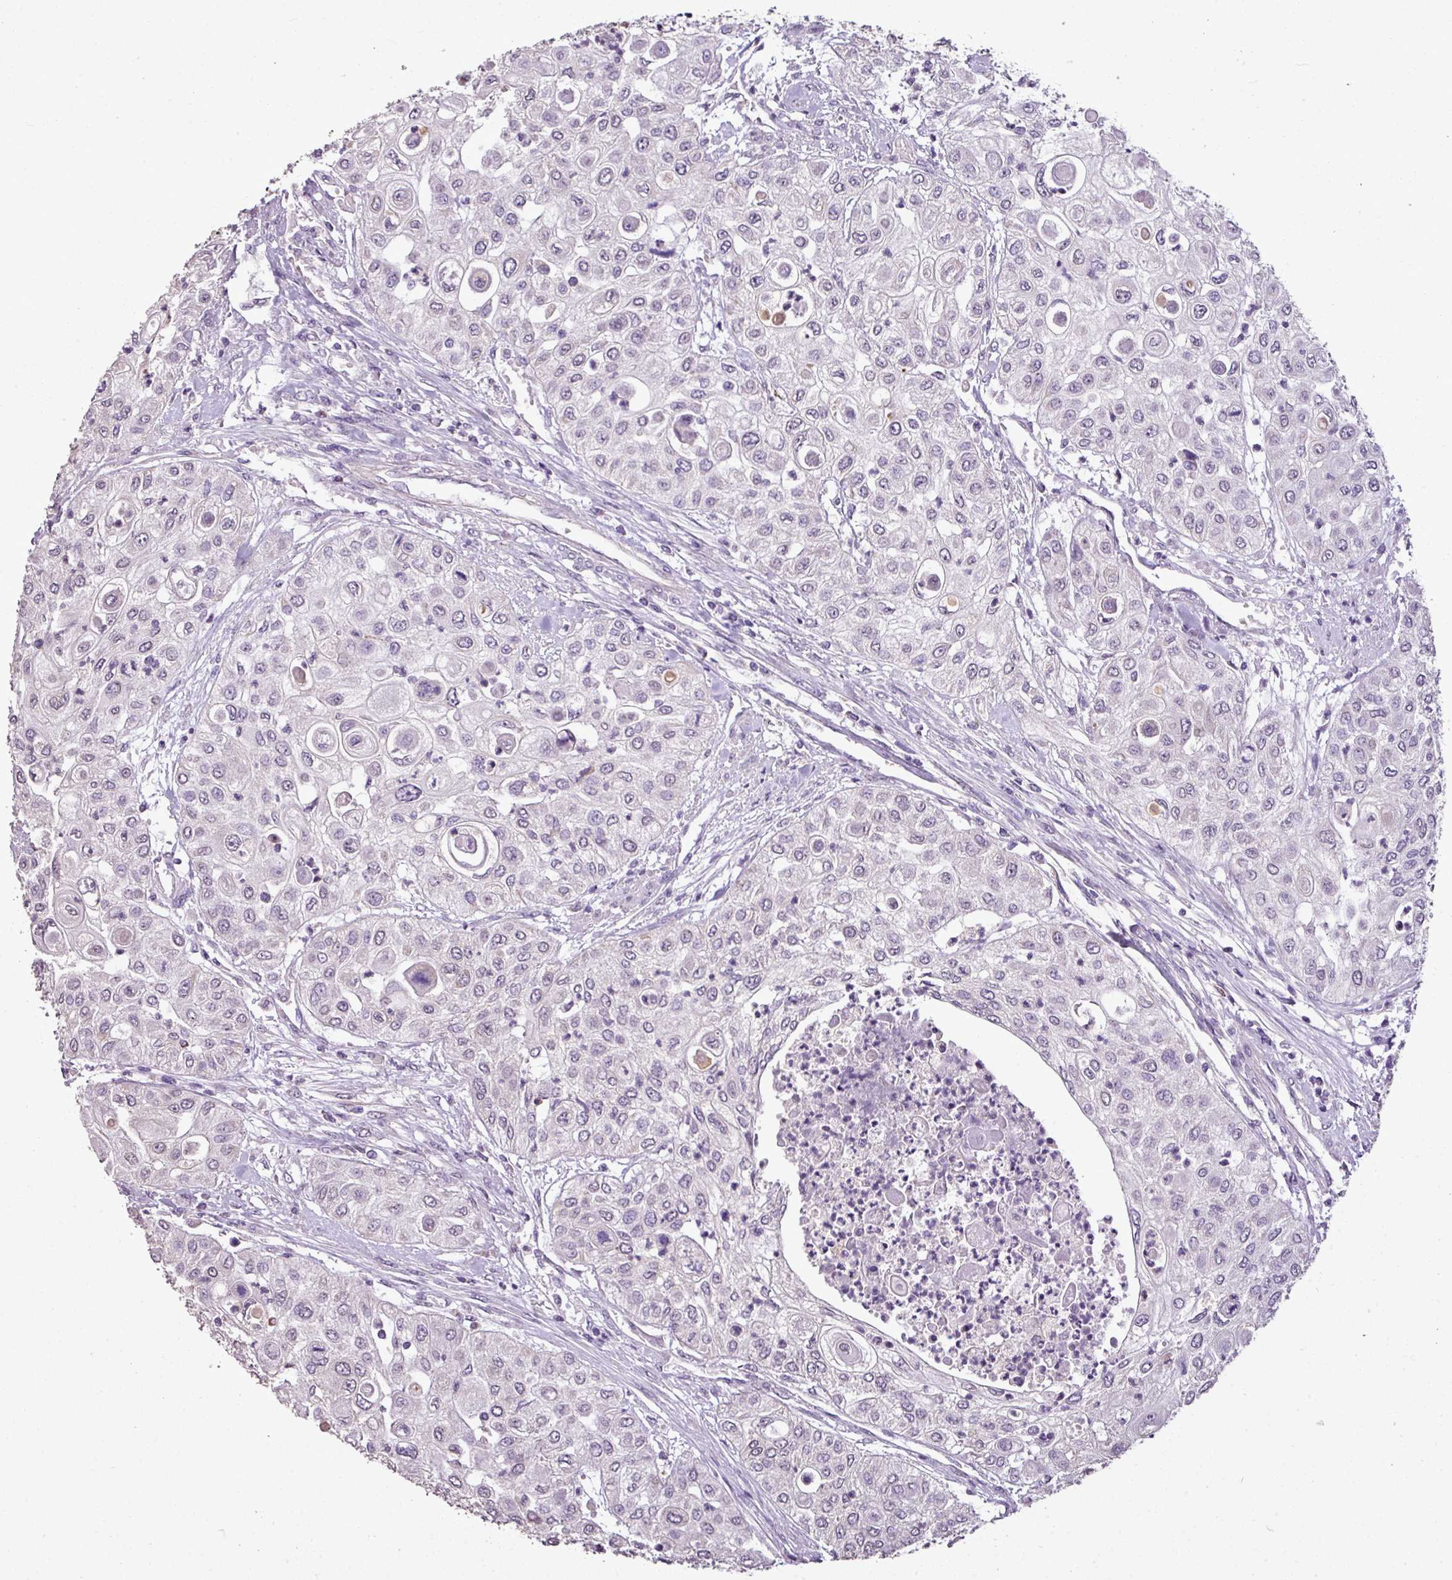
{"staining": {"intensity": "negative", "quantity": "none", "location": "none"}, "tissue": "urothelial cancer", "cell_type": "Tumor cells", "image_type": "cancer", "snomed": [{"axis": "morphology", "description": "Urothelial carcinoma, High grade"}, {"axis": "topography", "description": "Urinary bladder"}], "caption": "An immunohistochemistry histopathology image of urothelial carcinoma (high-grade) is shown. There is no staining in tumor cells of urothelial carcinoma (high-grade). (DAB (3,3'-diaminobenzidine) immunohistochemistry with hematoxylin counter stain).", "gene": "ALDH2", "patient": {"sex": "female", "age": 79}}